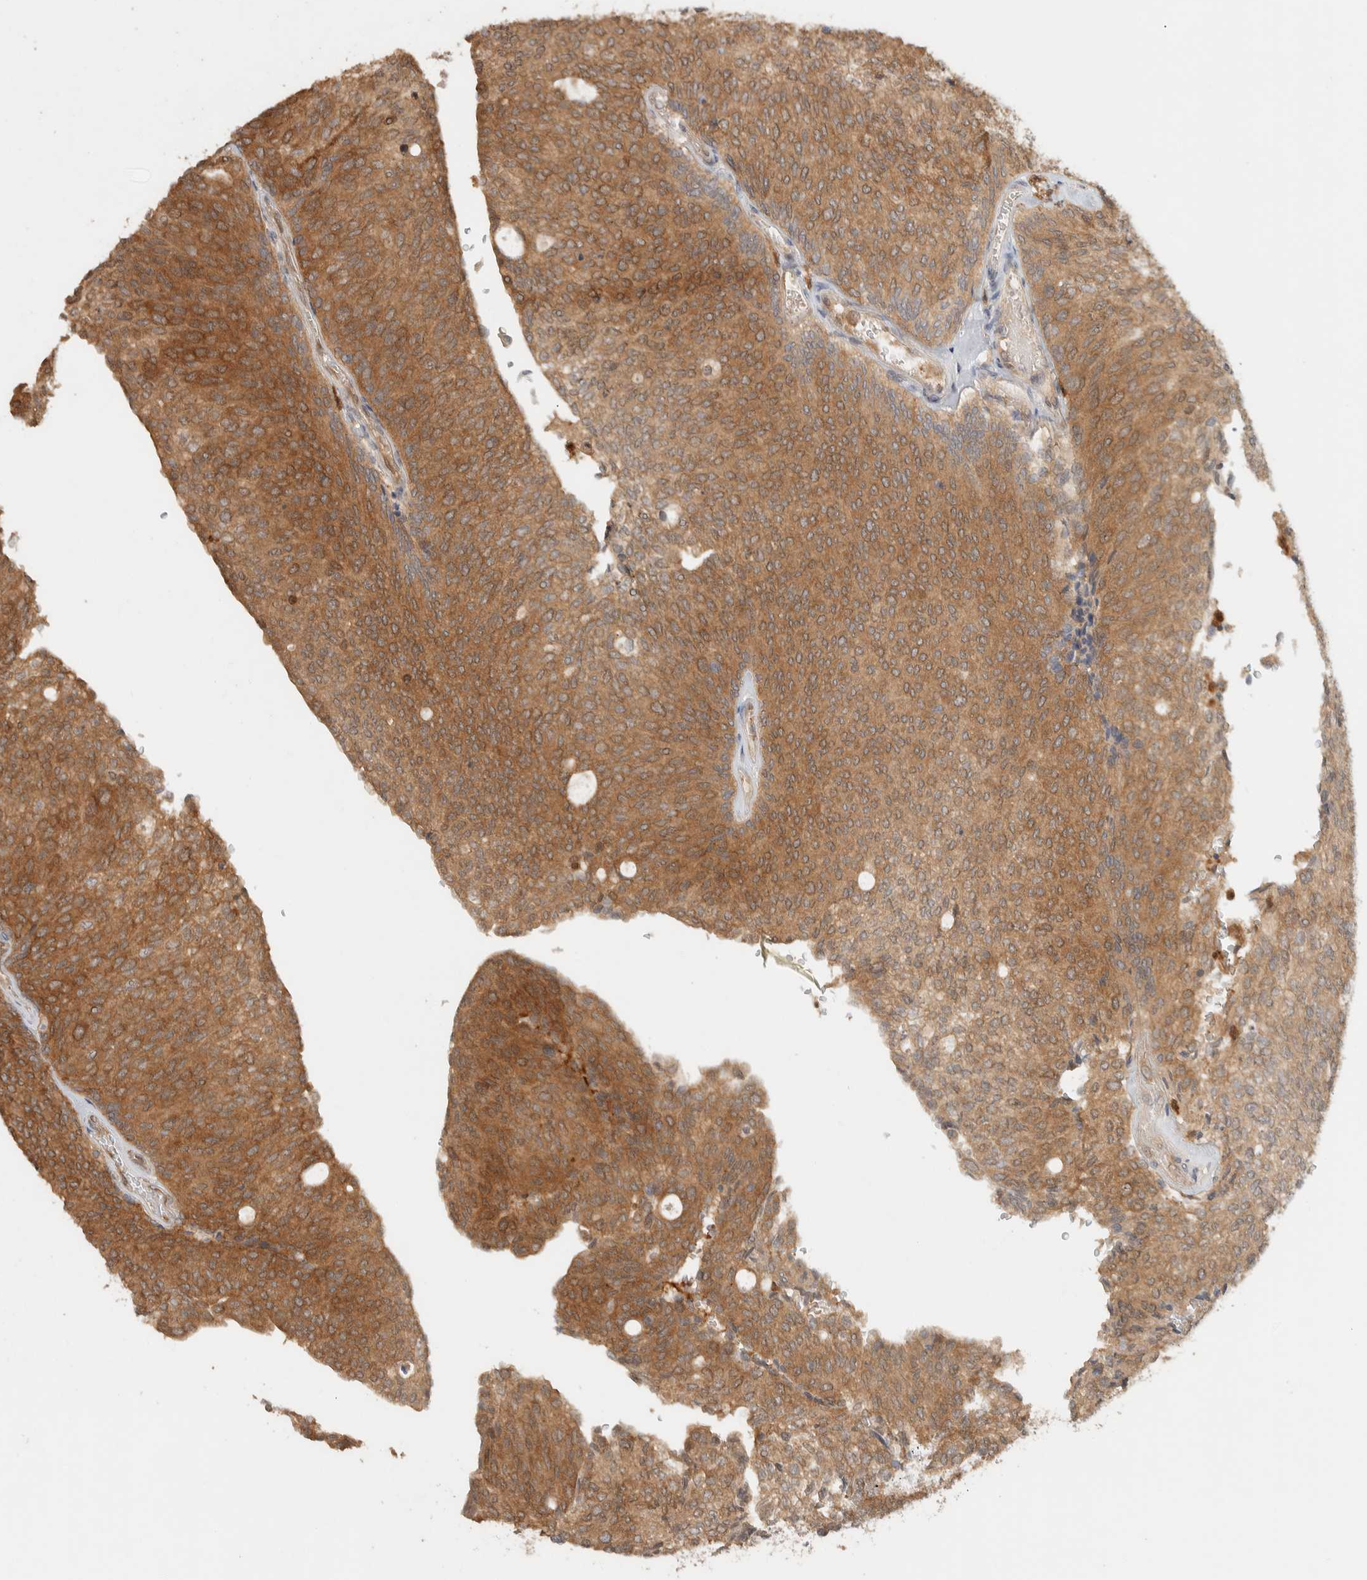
{"staining": {"intensity": "moderate", "quantity": ">75%", "location": "cytoplasmic/membranous"}, "tissue": "urothelial cancer", "cell_type": "Tumor cells", "image_type": "cancer", "snomed": [{"axis": "morphology", "description": "Urothelial carcinoma, Low grade"}, {"axis": "topography", "description": "Urinary bladder"}], "caption": "There is medium levels of moderate cytoplasmic/membranous expression in tumor cells of urothelial cancer, as demonstrated by immunohistochemical staining (brown color).", "gene": "ADSS2", "patient": {"sex": "female", "age": 79}}